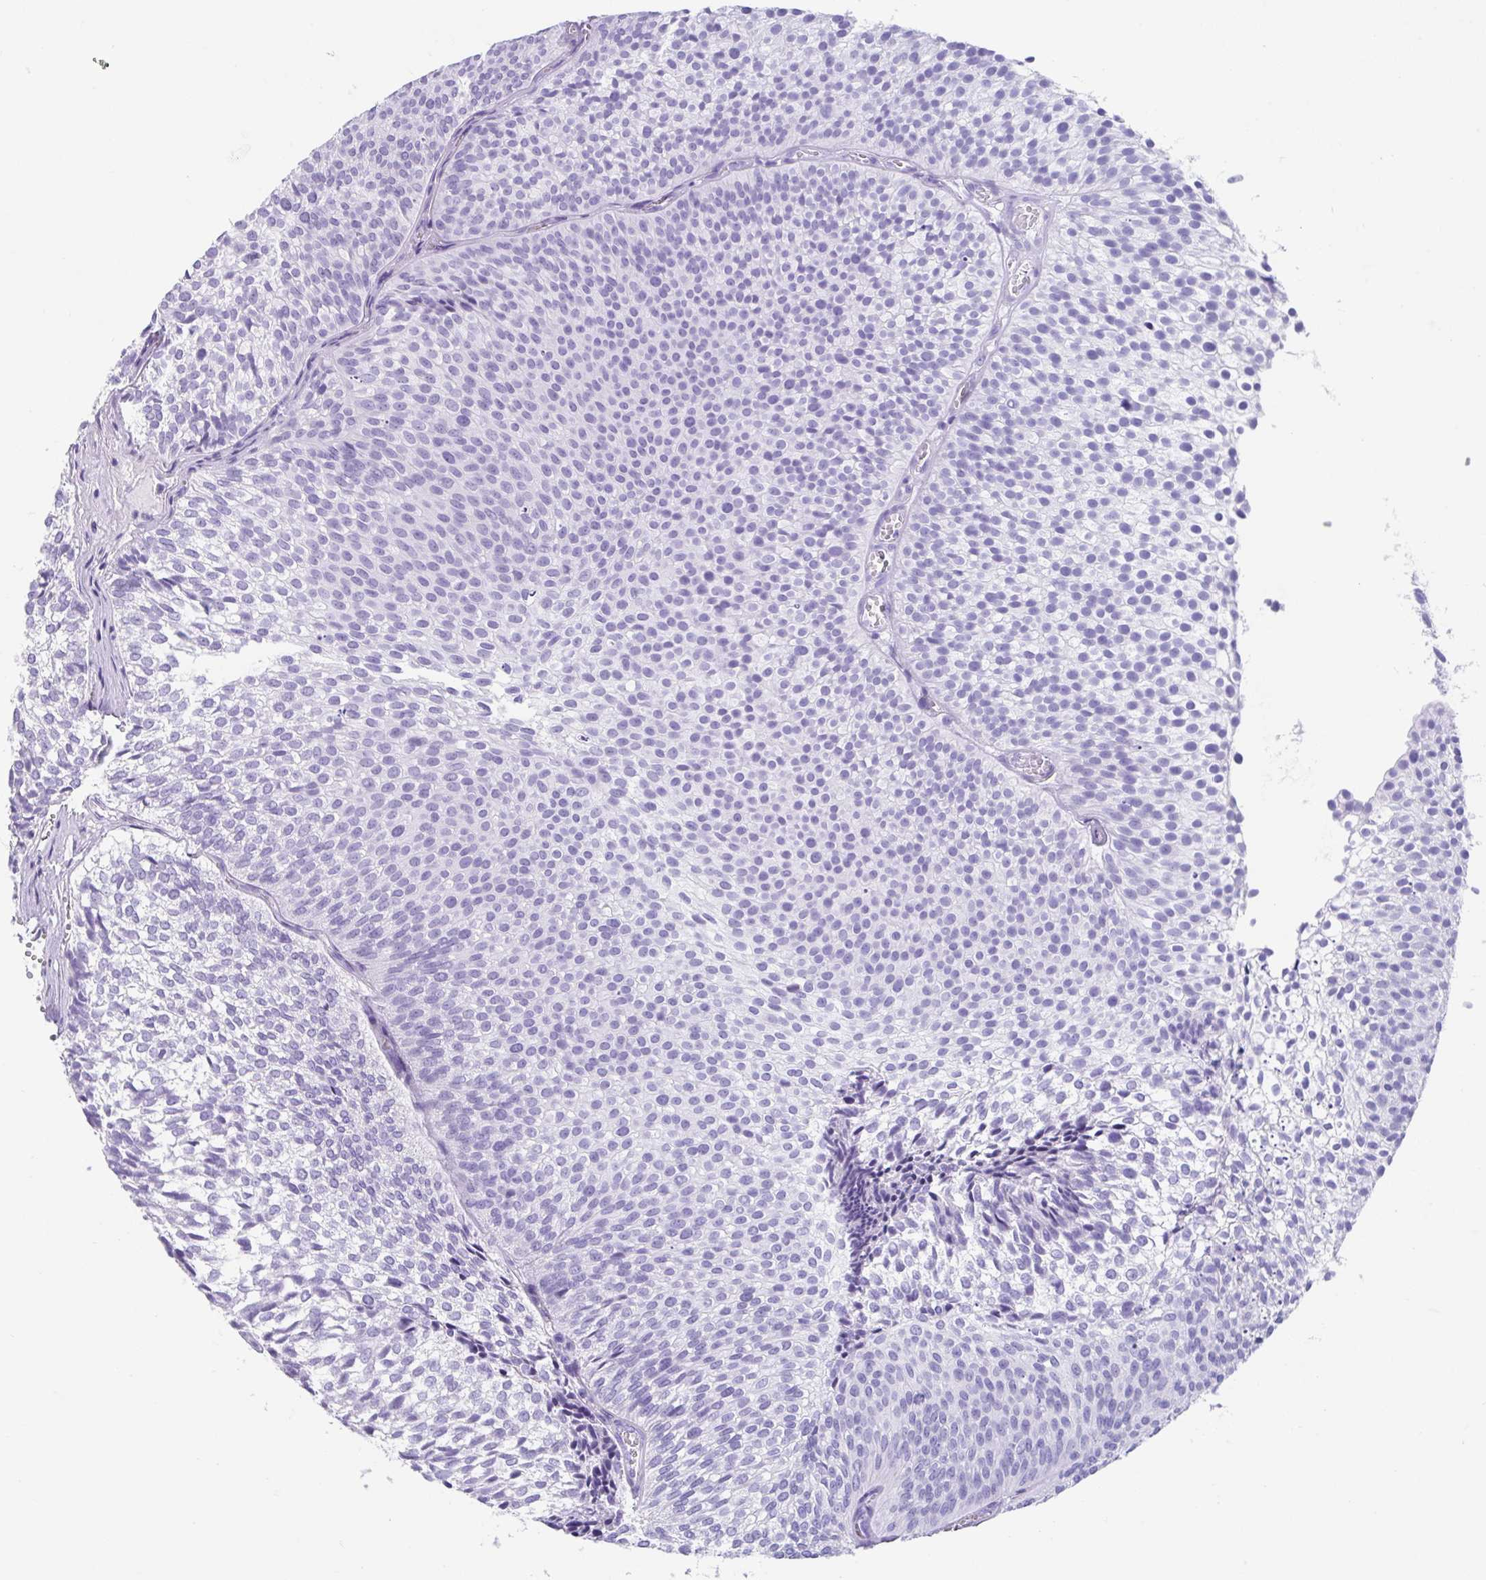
{"staining": {"intensity": "negative", "quantity": "none", "location": "none"}, "tissue": "urothelial cancer", "cell_type": "Tumor cells", "image_type": "cancer", "snomed": [{"axis": "morphology", "description": "Urothelial carcinoma, Low grade"}, {"axis": "topography", "description": "Urinary bladder"}], "caption": "High power microscopy micrograph of an IHC photomicrograph of low-grade urothelial carcinoma, revealing no significant positivity in tumor cells. The staining is performed using DAB brown chromogen with nuclei counter-stained in using hematoxylin.", "gene": "FAM107A", "patient": {"sex": "male", "age": 91}}